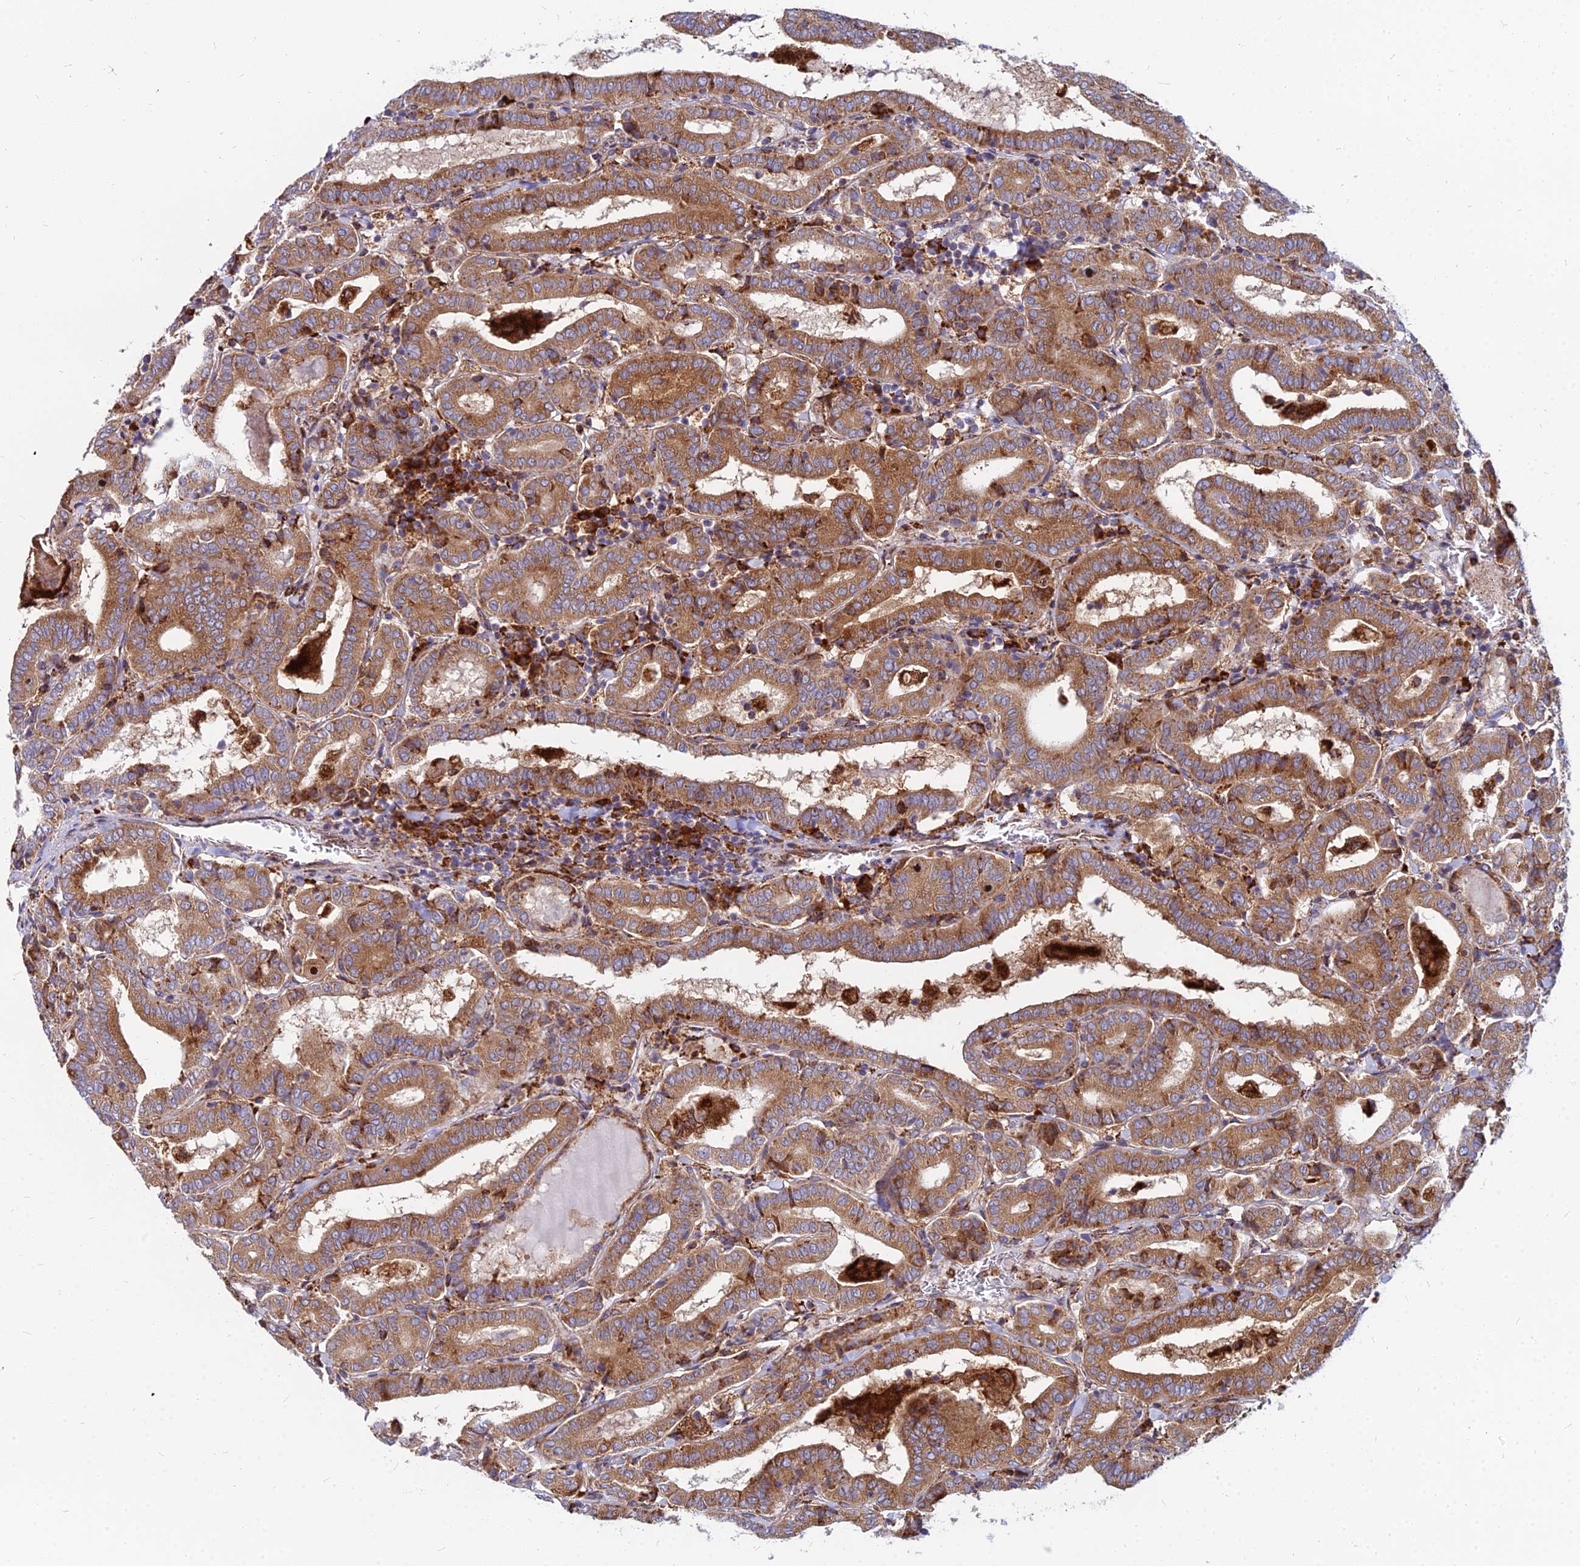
{"staining": {"intensity": "moderate", "quantity": ">75%", "location": "cytoplasmic/membranous"}, "tissue": "thyroid cancer", "cell_type": "Tumor cells", "image_type": "cancer", "snomed": [{"axis": "morphology", "description": "Papillary adenocarcinoma, NOS"}, {"axis": "topography", "description": "Thyroid gland"}], "caption": "Protein staining demonstrates moderate cytoplasmic/membranous staining in about >75% of tumor cells in papillary adenocarcinoma (thyroid). (Stains: DAB in brown, nuclei in blue, Microscopy: brightfield microscopy at high magnification).", "gene": "CCT6B", "patient": {"sex": "female", "age": 72}}